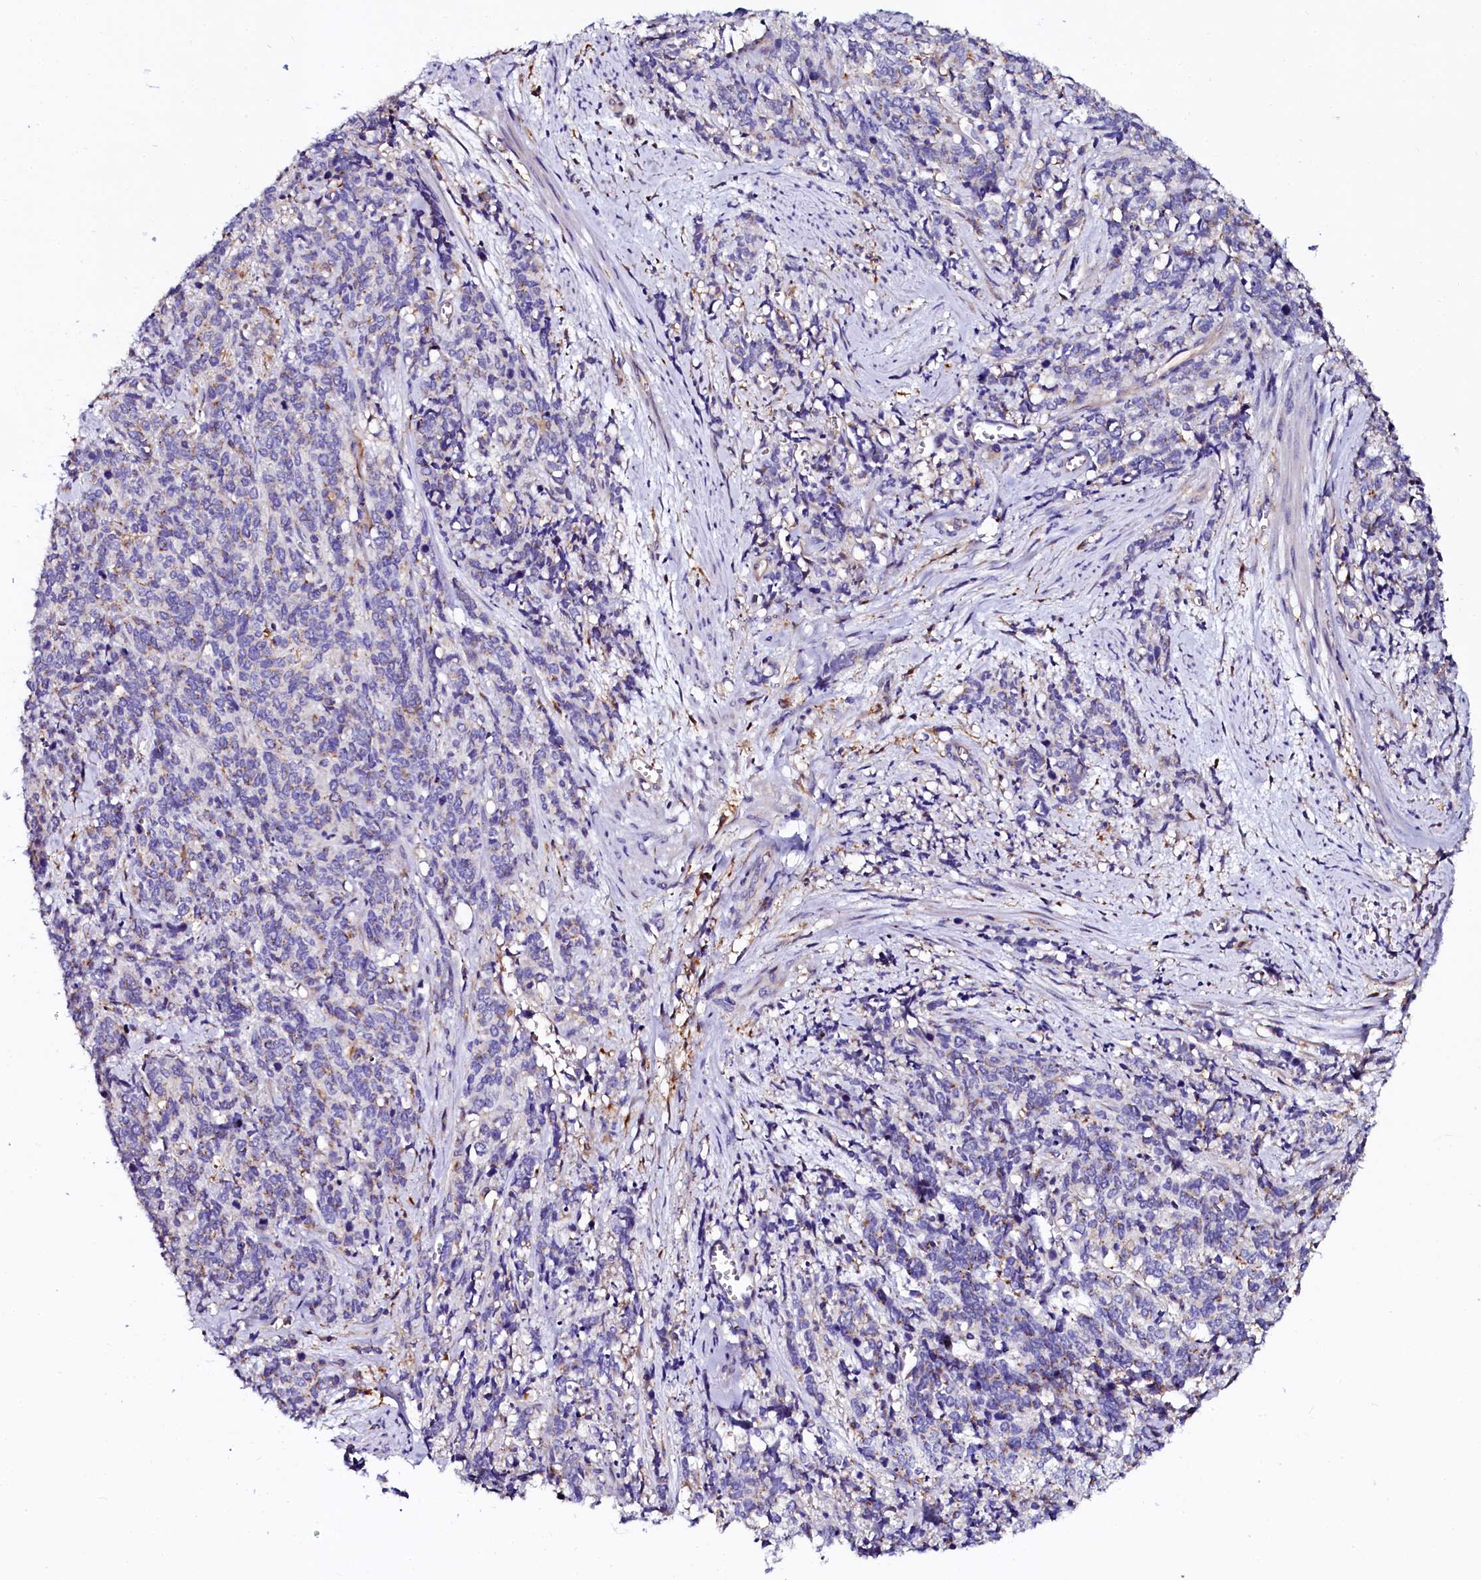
{"staining": {"intensity": "weak", "quantity": "25%-75%", "location": "cytoplasmic/membranous"}, "tissue": "cervical cancer", "cell_type": "Tumor cells", "image_type": "cancer", "snomed": [{"axis": "morphology", "description": "Squamous cell carcinoma, NOS"}, {"axis": "topography", "description": "Cervix"}], "caption": "An immunohistochemistry histopathology image of neoplastic tissue is shown. Protein staining in brown highlights weak cytoplasmic/membranous positivity in cervical cancer (squamous cell carcinoma) within tumor cells. (brown staining indicates protein expression, while blue staining denotes nuclei).", "gene": "OTOL1", "patient": {"sex": "female", "age": 60}}